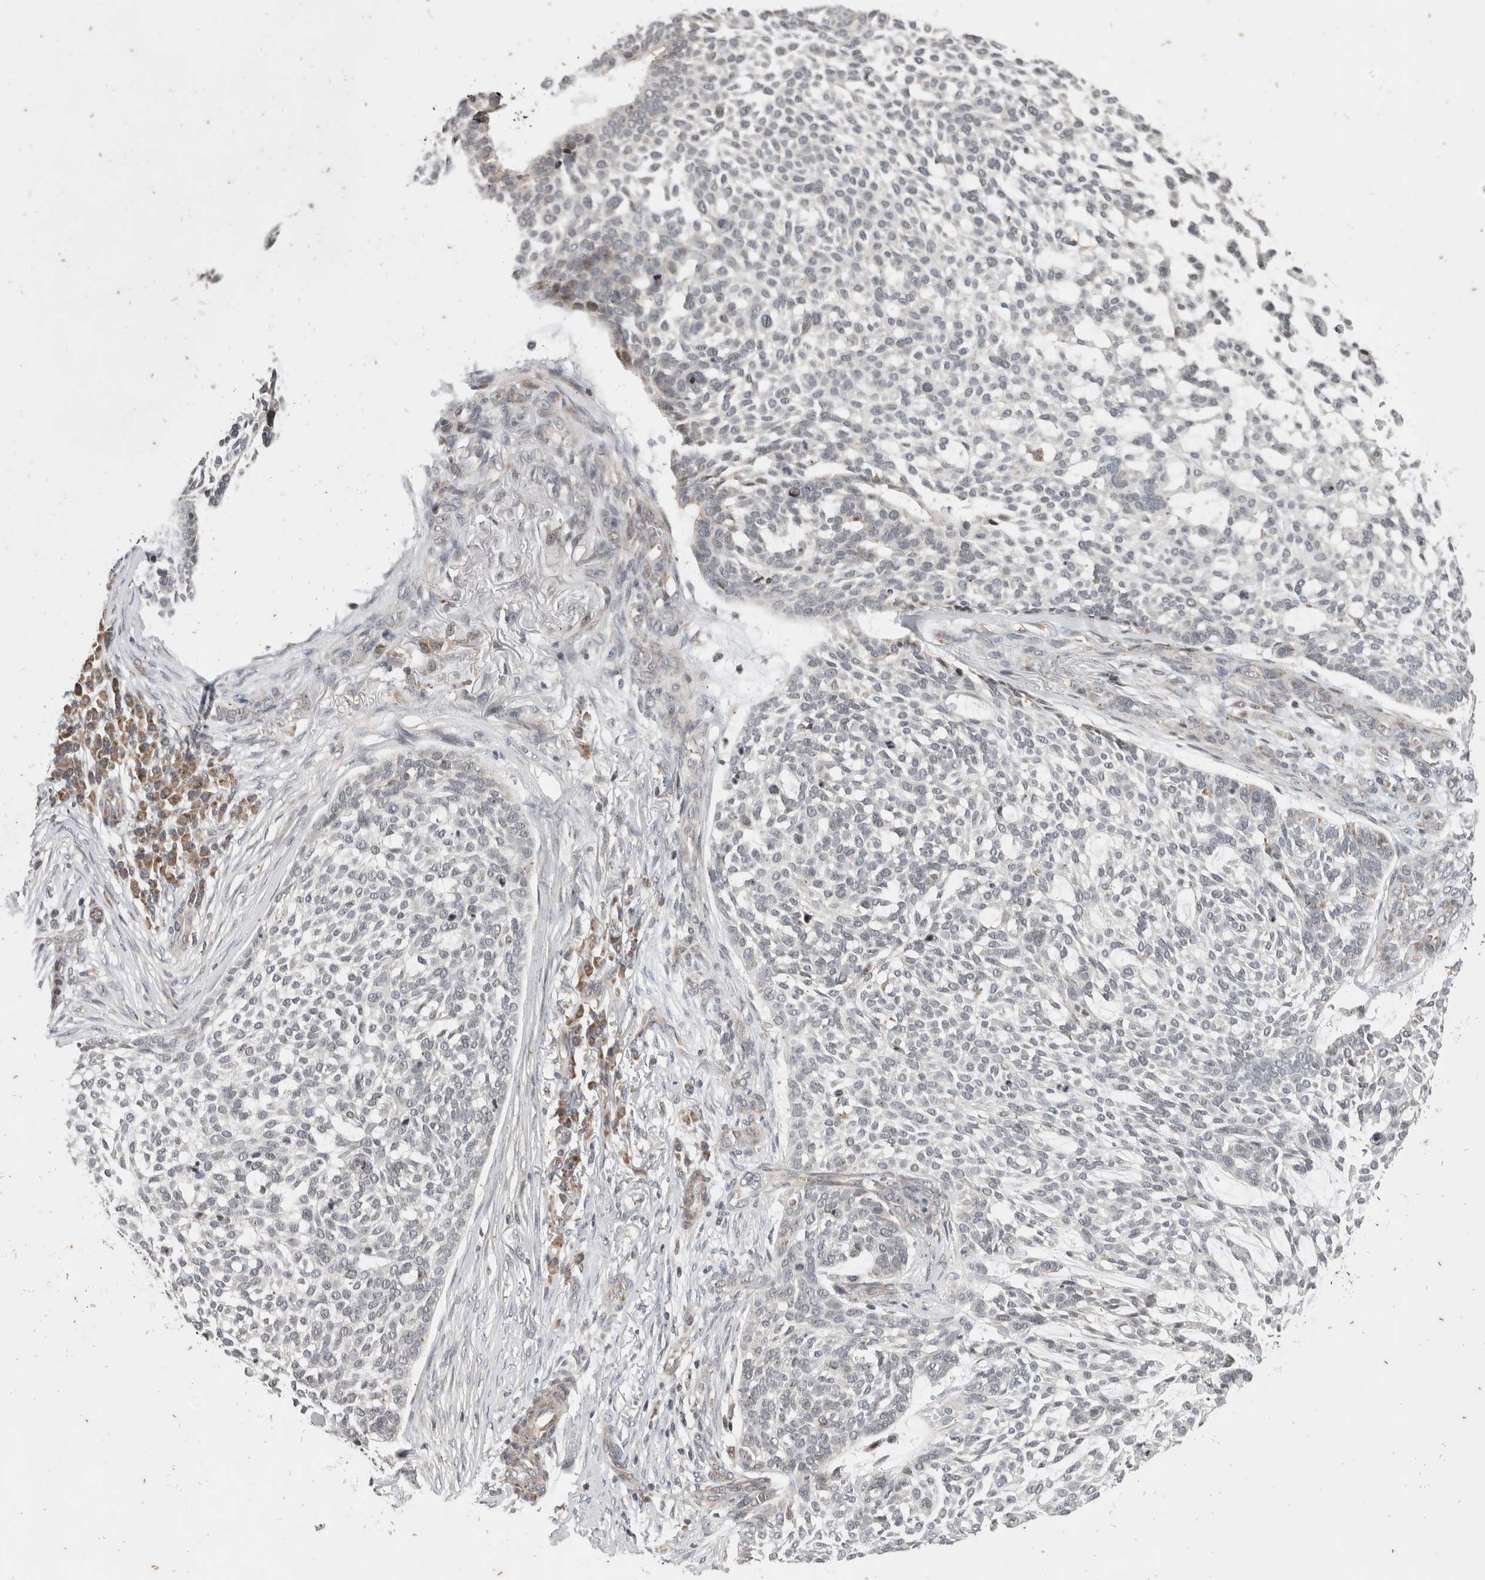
{"staining": {"intensity": "negative", "quantity": "none", "location": "none"}, "tissue": "skin cancer", "cell_type": "Tumor cells", "image_type": "cancer", "snomed": [{"axis": "morphology", "description": "Basal cell carcinoma"}, {"axis": "topography", "description": "Skin"}], "caption": "The histopathology image demonstrates no staining of tumor cells in skin cancer.", "gene": "ATXN7L1", "patient": {"sex": "female", "age": 64}}